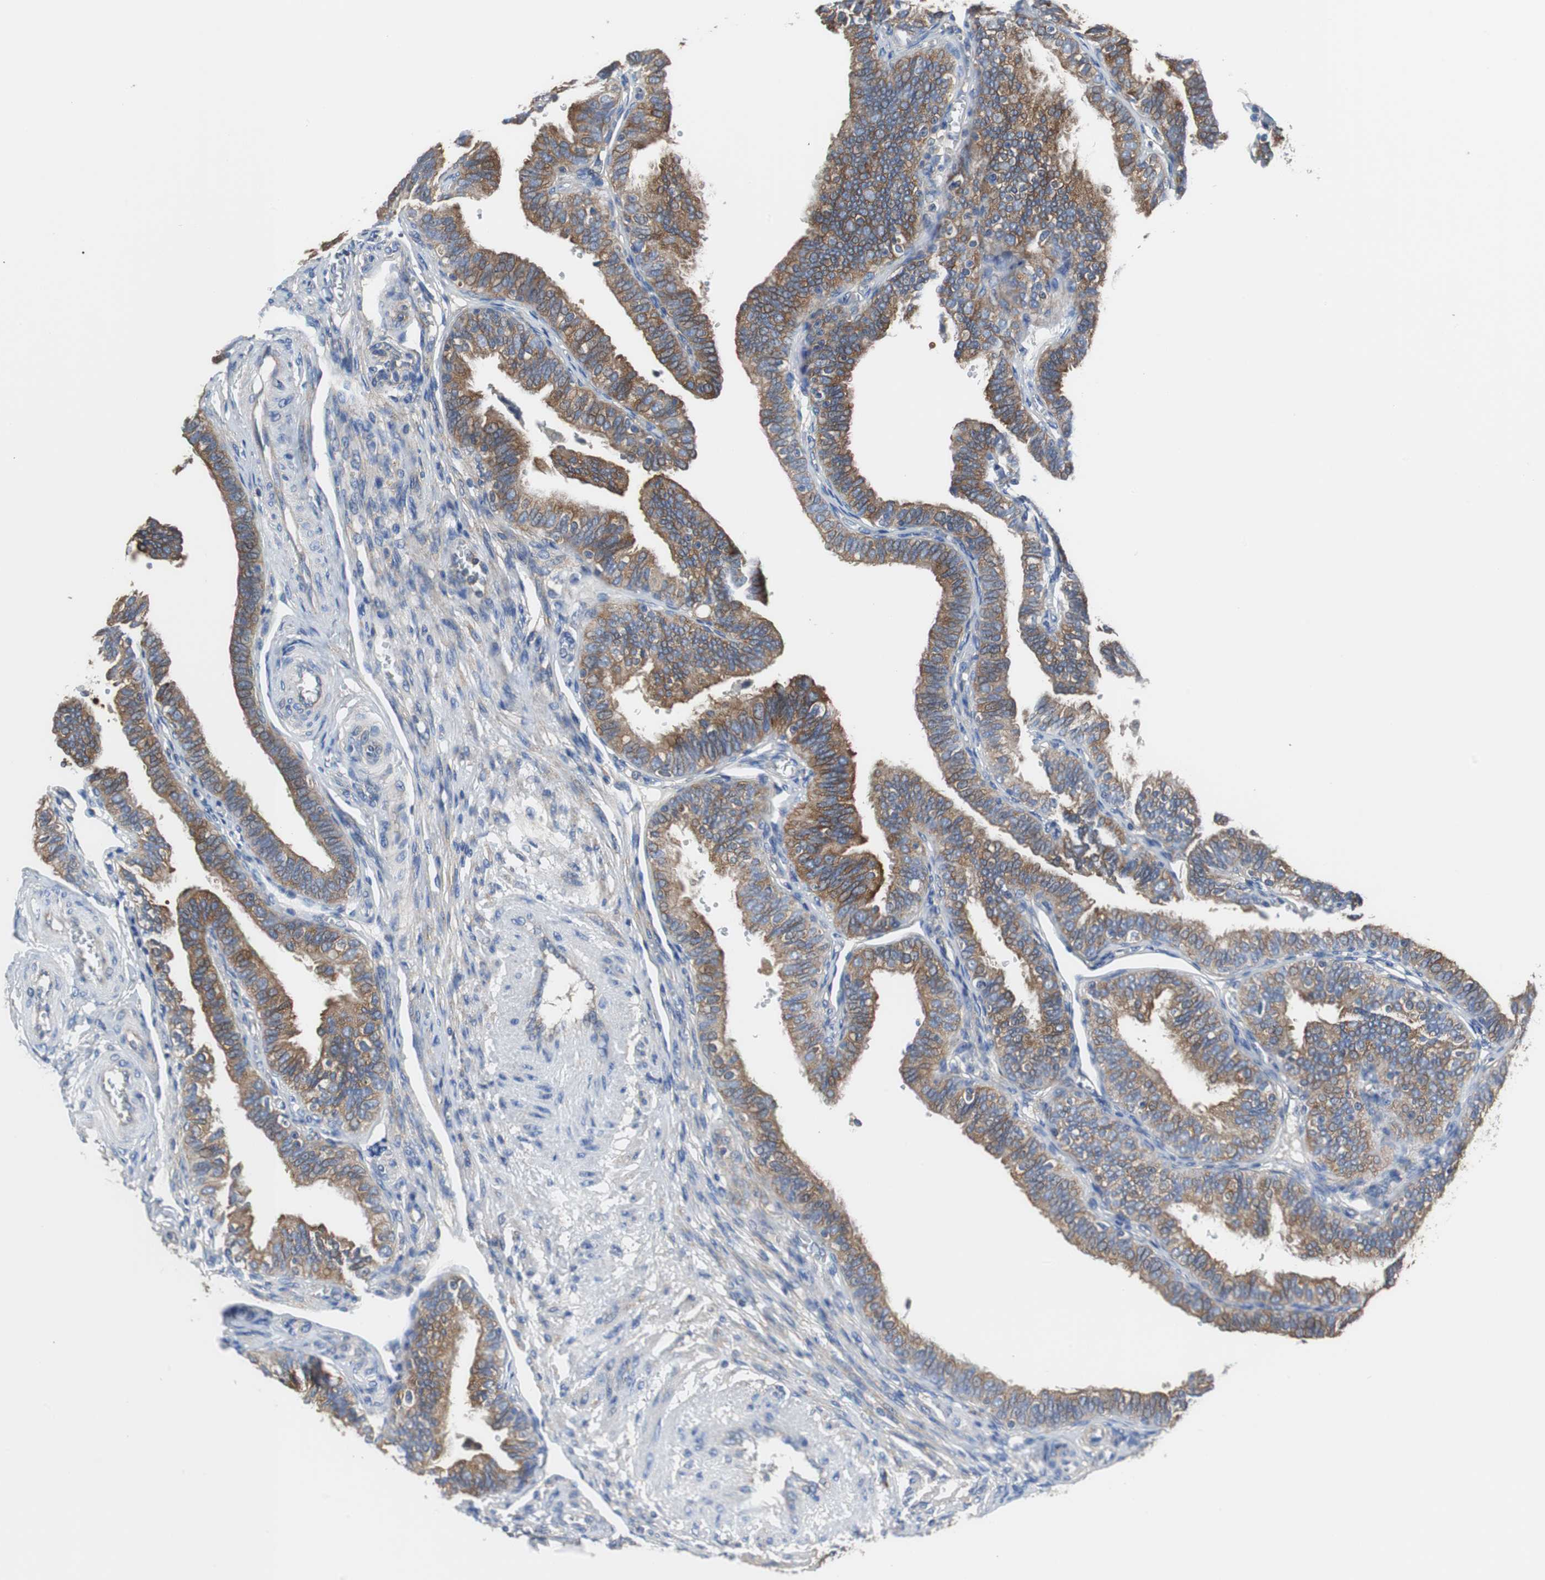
{"staining": {"intensity": "strong", "quantity": ">75%", "location": "cytoplasmic/membranous"}, "tissue": "fallopian tube", "cell_type": "Glandular cells", "image_type": "normal", "snomed": [{"axis": "morphology", "description": "Normal tissue, NOS"}, {"axis": "topography", "description": "Fallopian tube"}], "caption": "Strong cytoplasmic/membranous staining is identified in approximately >75% of glandular cells in normal fallopian tube.", "gene": "BRAF", "patient": {"sex": "female", "age": 46}}